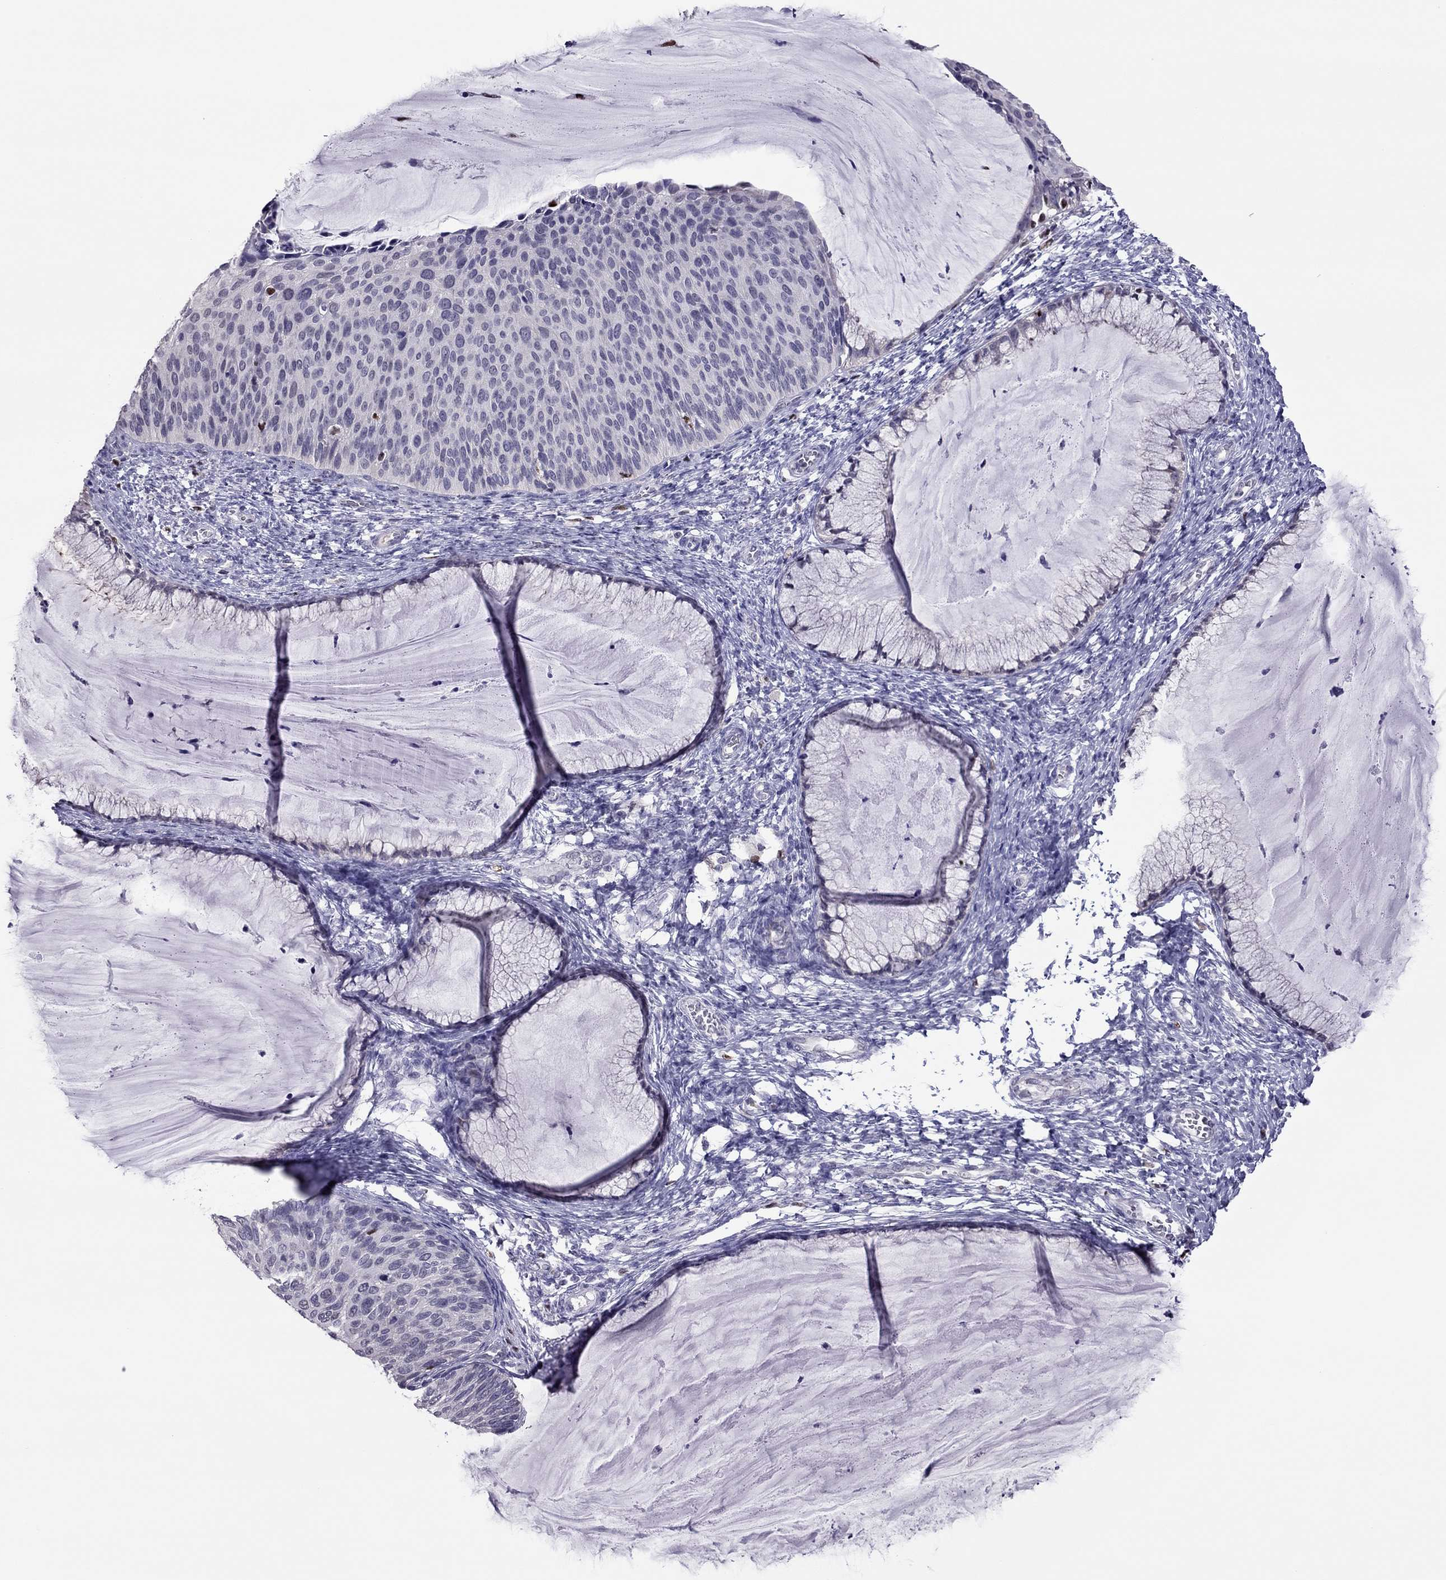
{"staining": {"intensity": "negative", "quantity": "none", "location": "none"}, "tissue": "cervical cancer", "cell_type": "Tumor cells", "image_type": "cancer", "snomed": [{"axis": "morphology", "description": "Squamous cell carcinoma, NOS"}, {"axis": "topography", "description": "Cervix"}], "caption": "Cervical squamous cell carcinoma stained for a protein using IHC shows no expression tumor cells.", "gene": "SPINT3", "patient": {"sex": "female", "age": 36}}